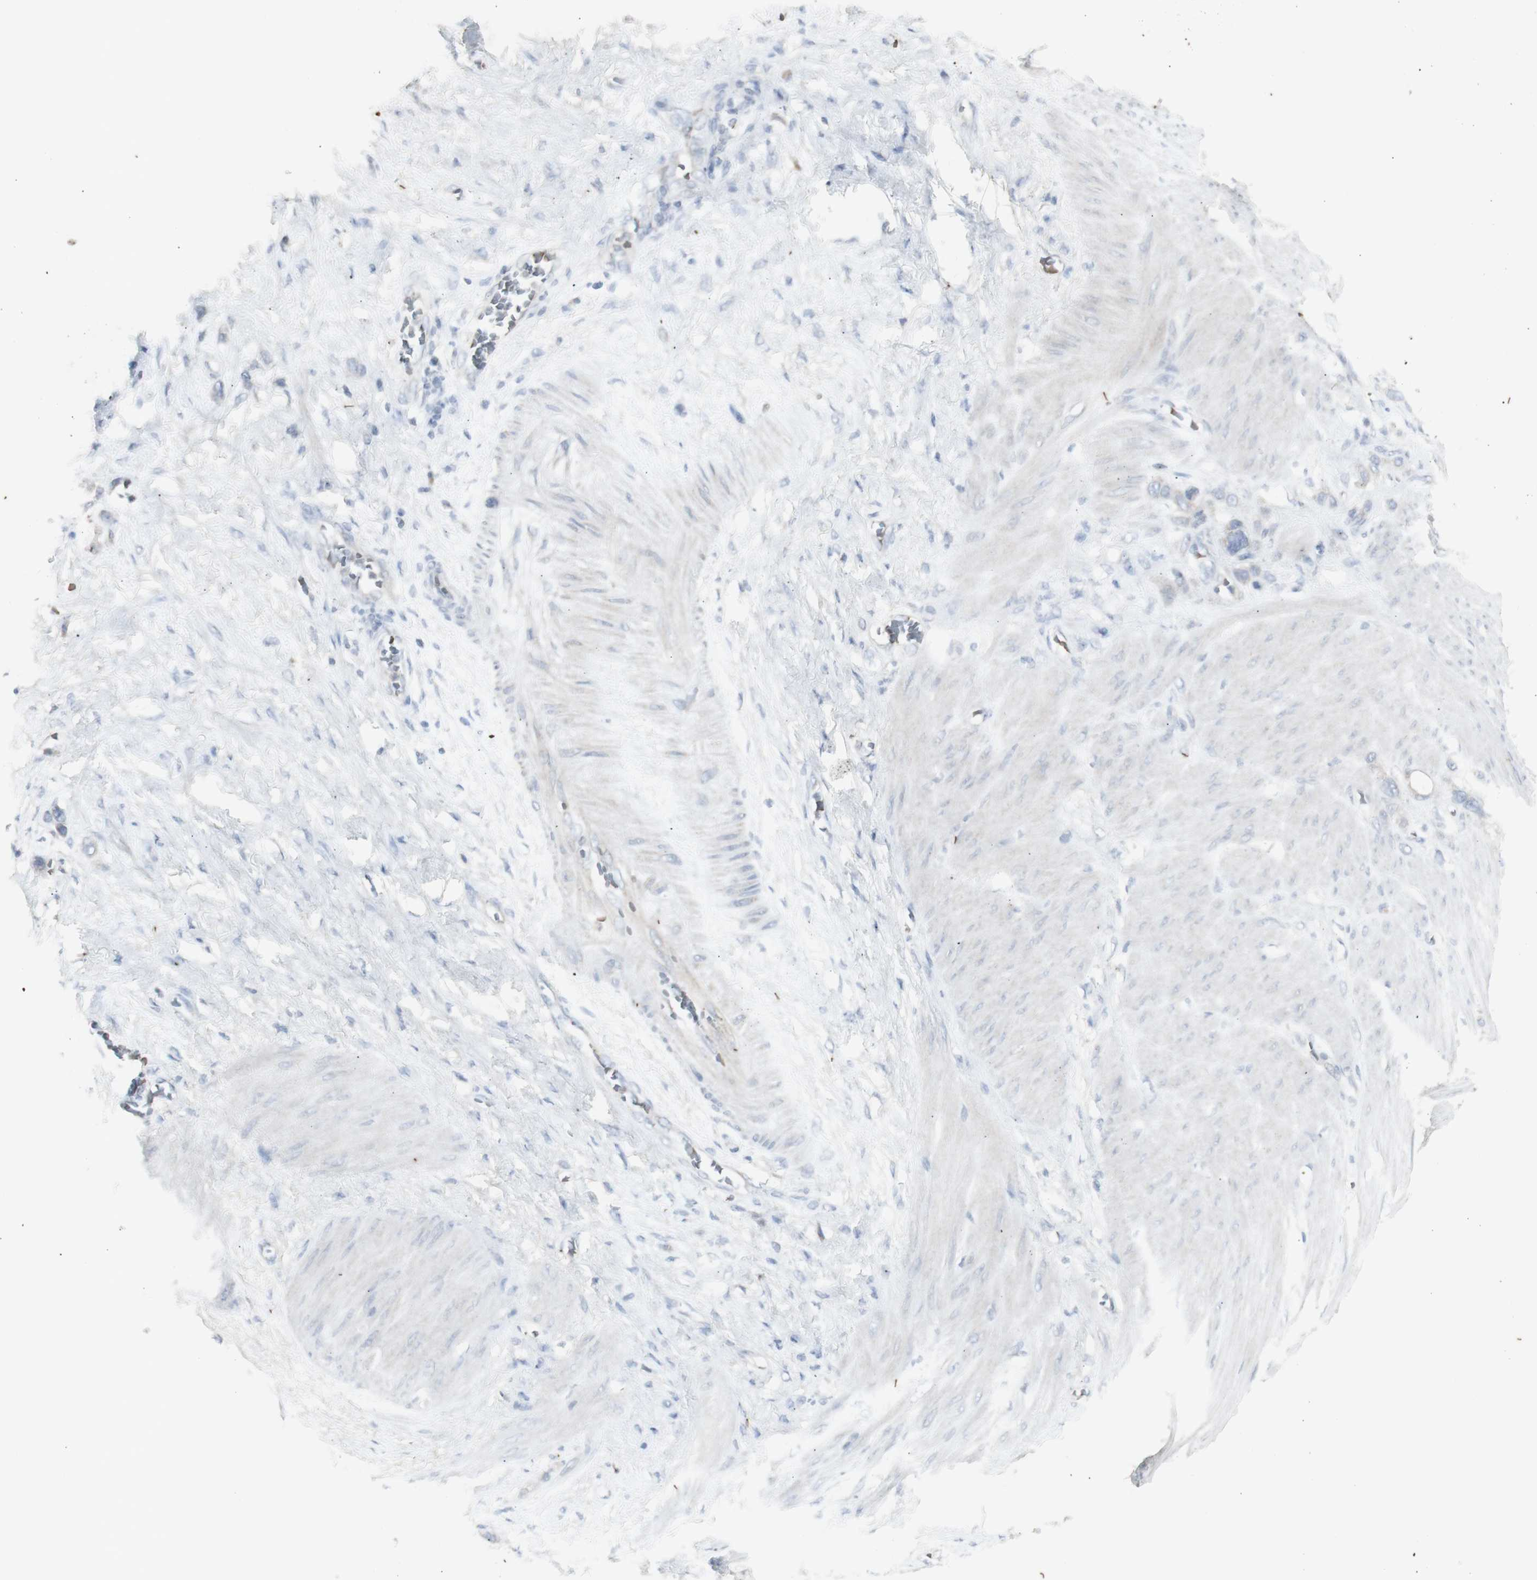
{"staining": {"intensity": "negative", "quantity": "none", "location": "none"}, "tissue": "stomach cancer", "cell_type": "Tumor cells", "image_type": "cancer", "snomed": [{"axis": "morphology", "description": "Adenocarcinoma, NOS"}, {"axis": "morphology", "description": "Adenocarcinoma, High grade"}, {"axis": "topography", "description": "Stomach, upper"}, {"axis": "topography", "description": "Stomach, lower"}], "caption": "A high-resolution micrograph shows immunohistochemistry staining of adenocarcinoma (stomach), which demonstrates no significant expression in tumor cells.", "gene": "INS", "patient": {"sex": "female", "age": 65}}